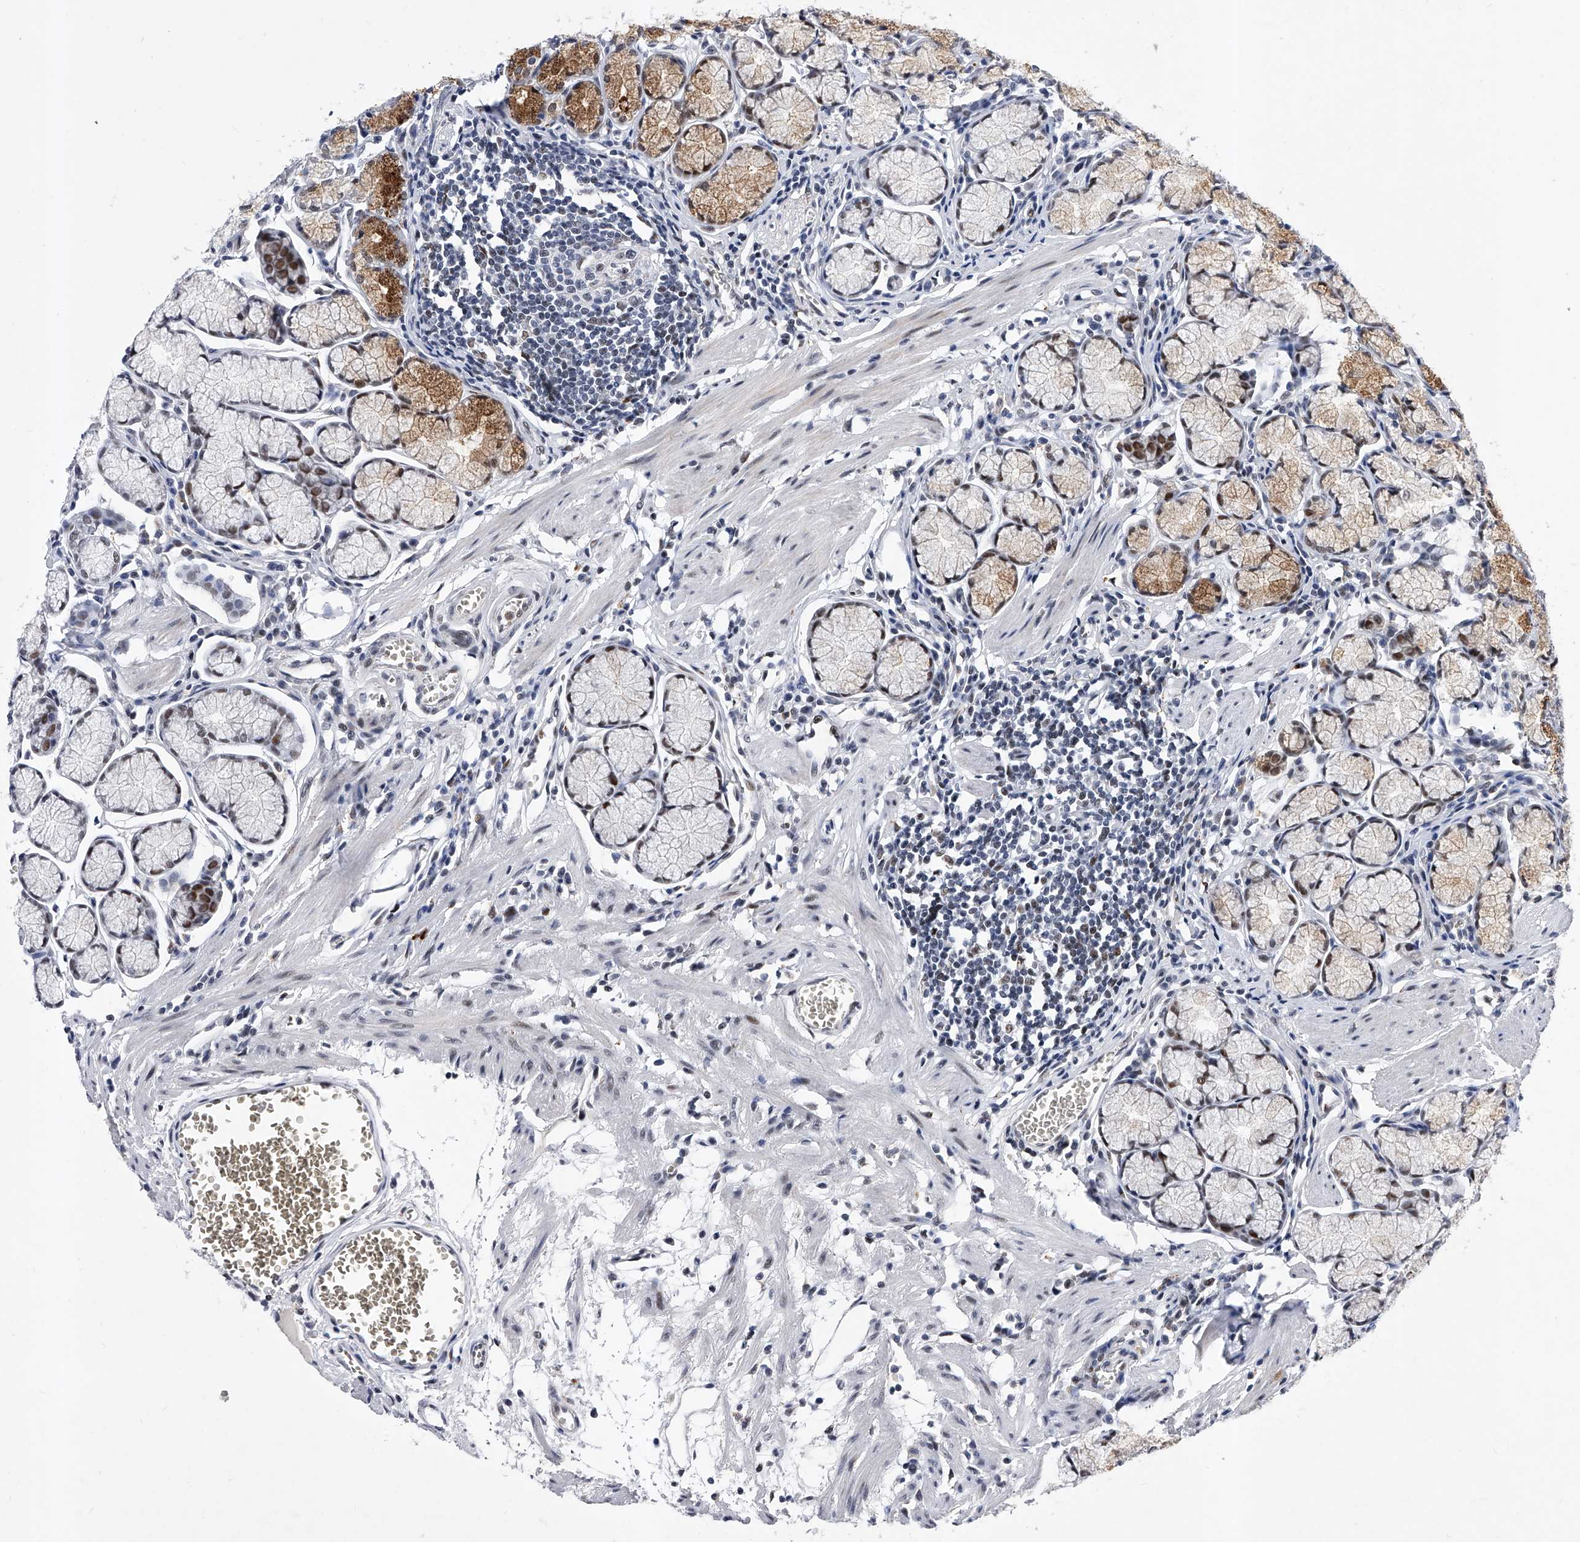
{"staining": {"intensity": "moderate", "quantity": "25%-75%", "location": "cytoplasmic/membranous,nuclear"}, "tissue": "stomach", "cell_type": "Glandular cells", "image_type": "normal", "snomed": [{"axis": "morphology", "description": "Normal tissue, NOS"}, {"axis": "topography", "description": "Stomach"}], "caption": "Protein analysis of benign stomach demonstrates moderate cytoplasmic/membranous,nuclear positivity in approximately 25%-75% of glandular cells.", "gene": "TESK2", "patient": {"sex": "male", "age": 55}}